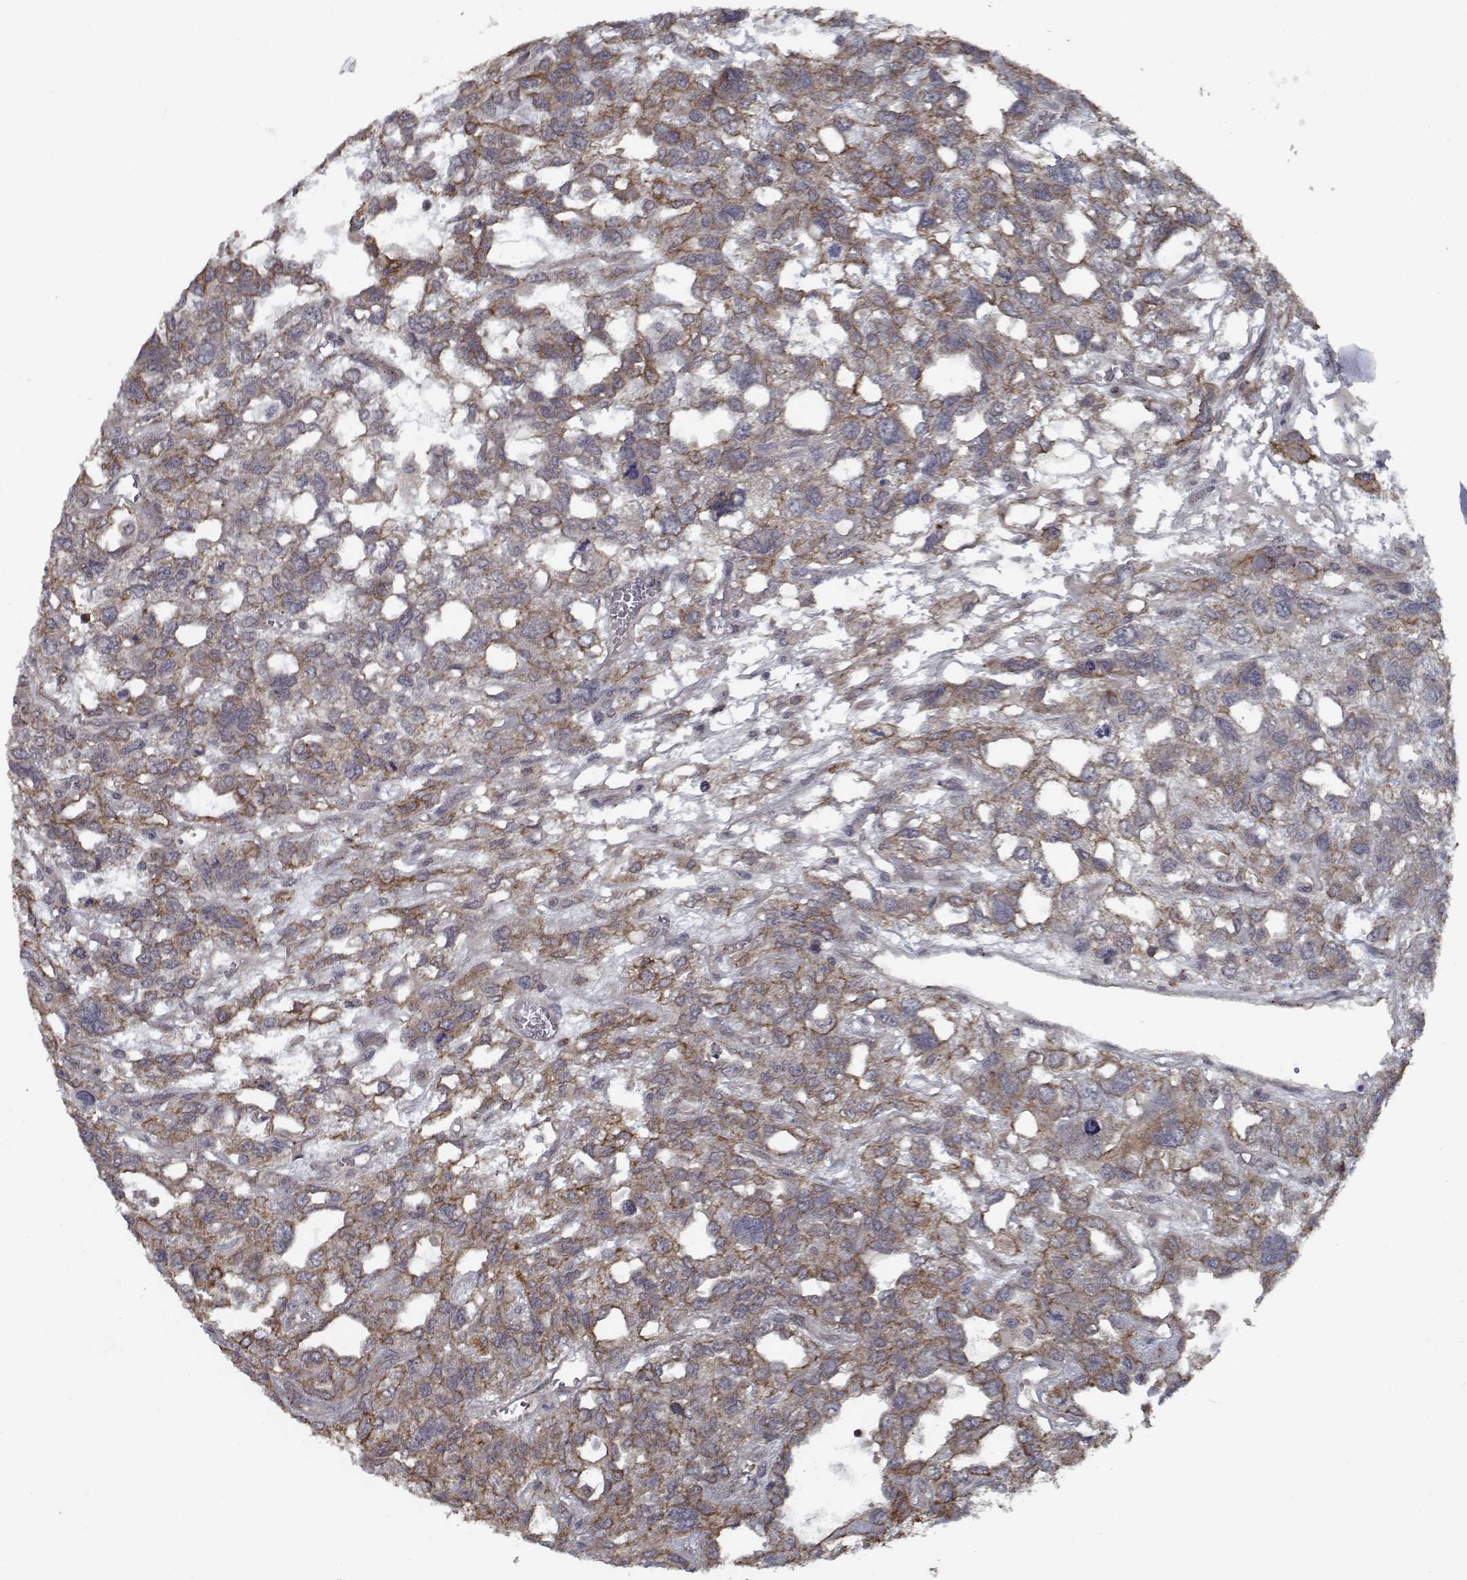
{"staining": {"intensity": "moderate", "quantity": "25%-75%", "location": "cytoplasmic/membranous"}, "tissue": "testis cancer", "cell_type": "Tumor cells", "image_type": "cancer", "snomed": [{"axis": "morphology", "description": "Seminoma, NOS"}, {"axis": "topography", "description": "Testis"}], "caption": "A medium amount of moderate cytoplasmic/membranous positivity is present in about 25%-75% of tumor cells in seminoma (testis) tissue.", "gene": "NLK", "patient": {"sex": "male", "age": 52}}